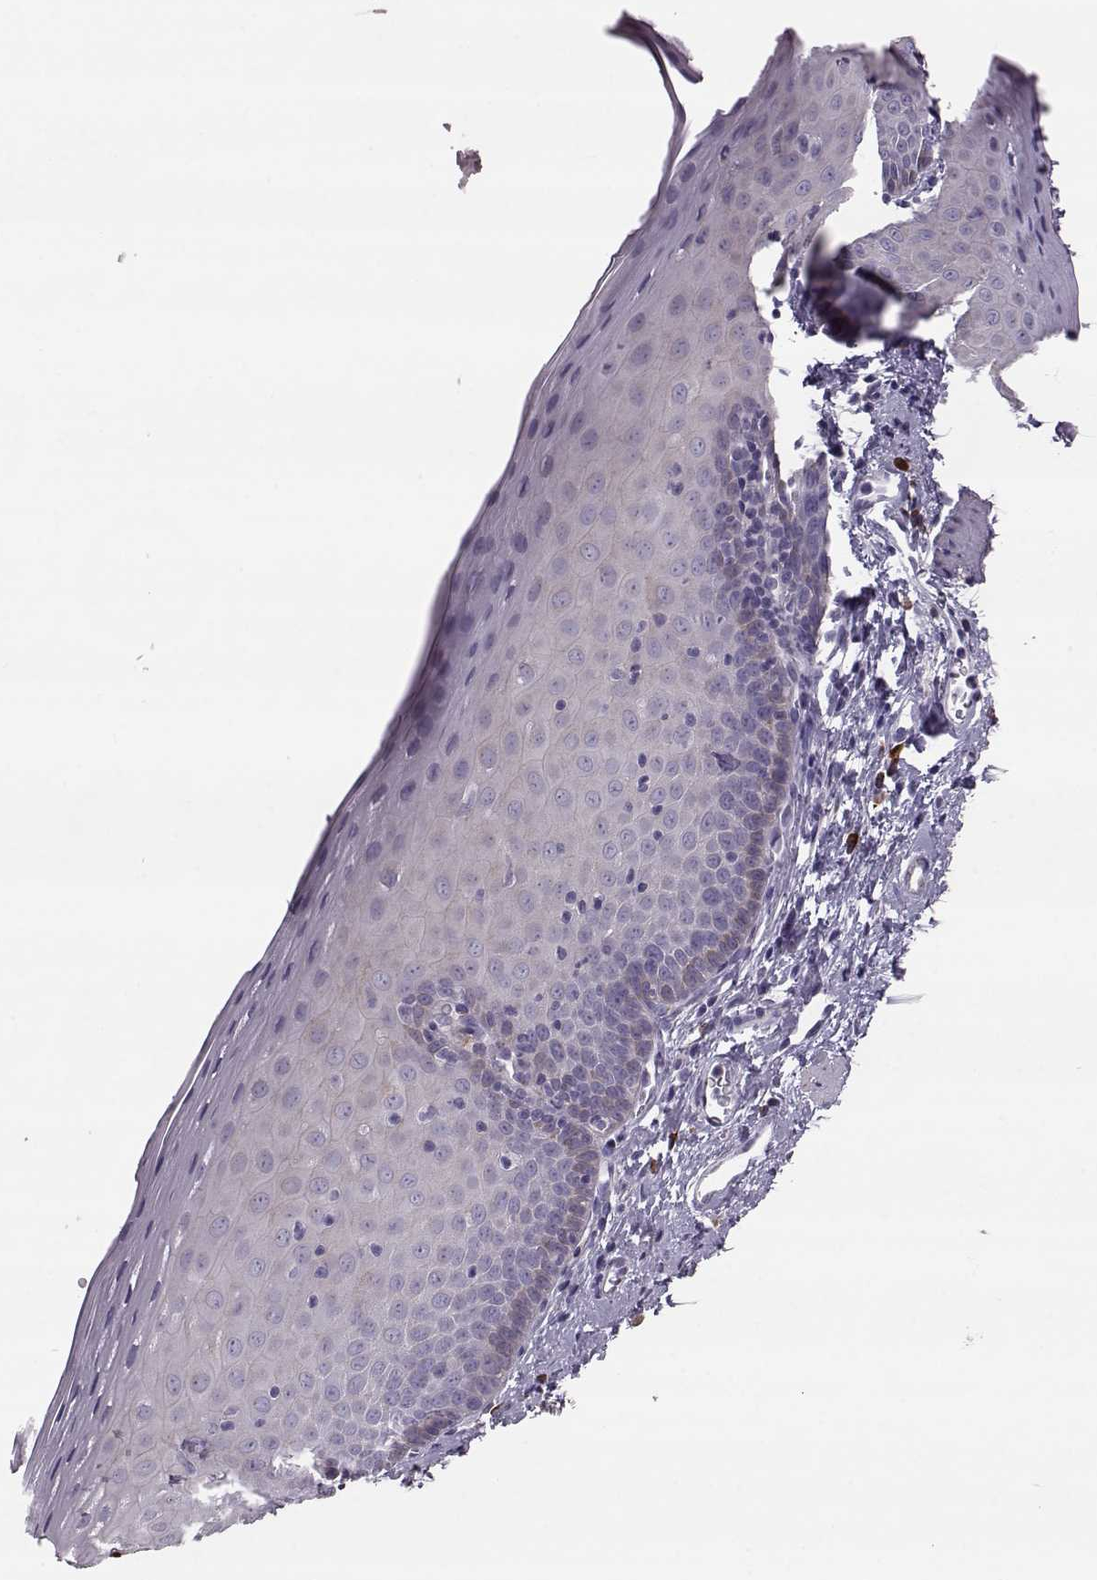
{"staining": {"intensity": "negative", "quantity": "none", "location": "none"}, "tissue": "esophagus", "cell_type": "Squamous epithelial cells", "image_type": "normal", "snomed": [{"axis": "morphology", "description": "Normal tissue, NOS"}, {"axis": "topography", "description": "Esophagus"}], "caption": "Immunohistochemistry of benign esophagus shows no staining in squamous epithelial cells.", "gene": "ADGRG5", "patient": {"sex": "female", "age": 64}}